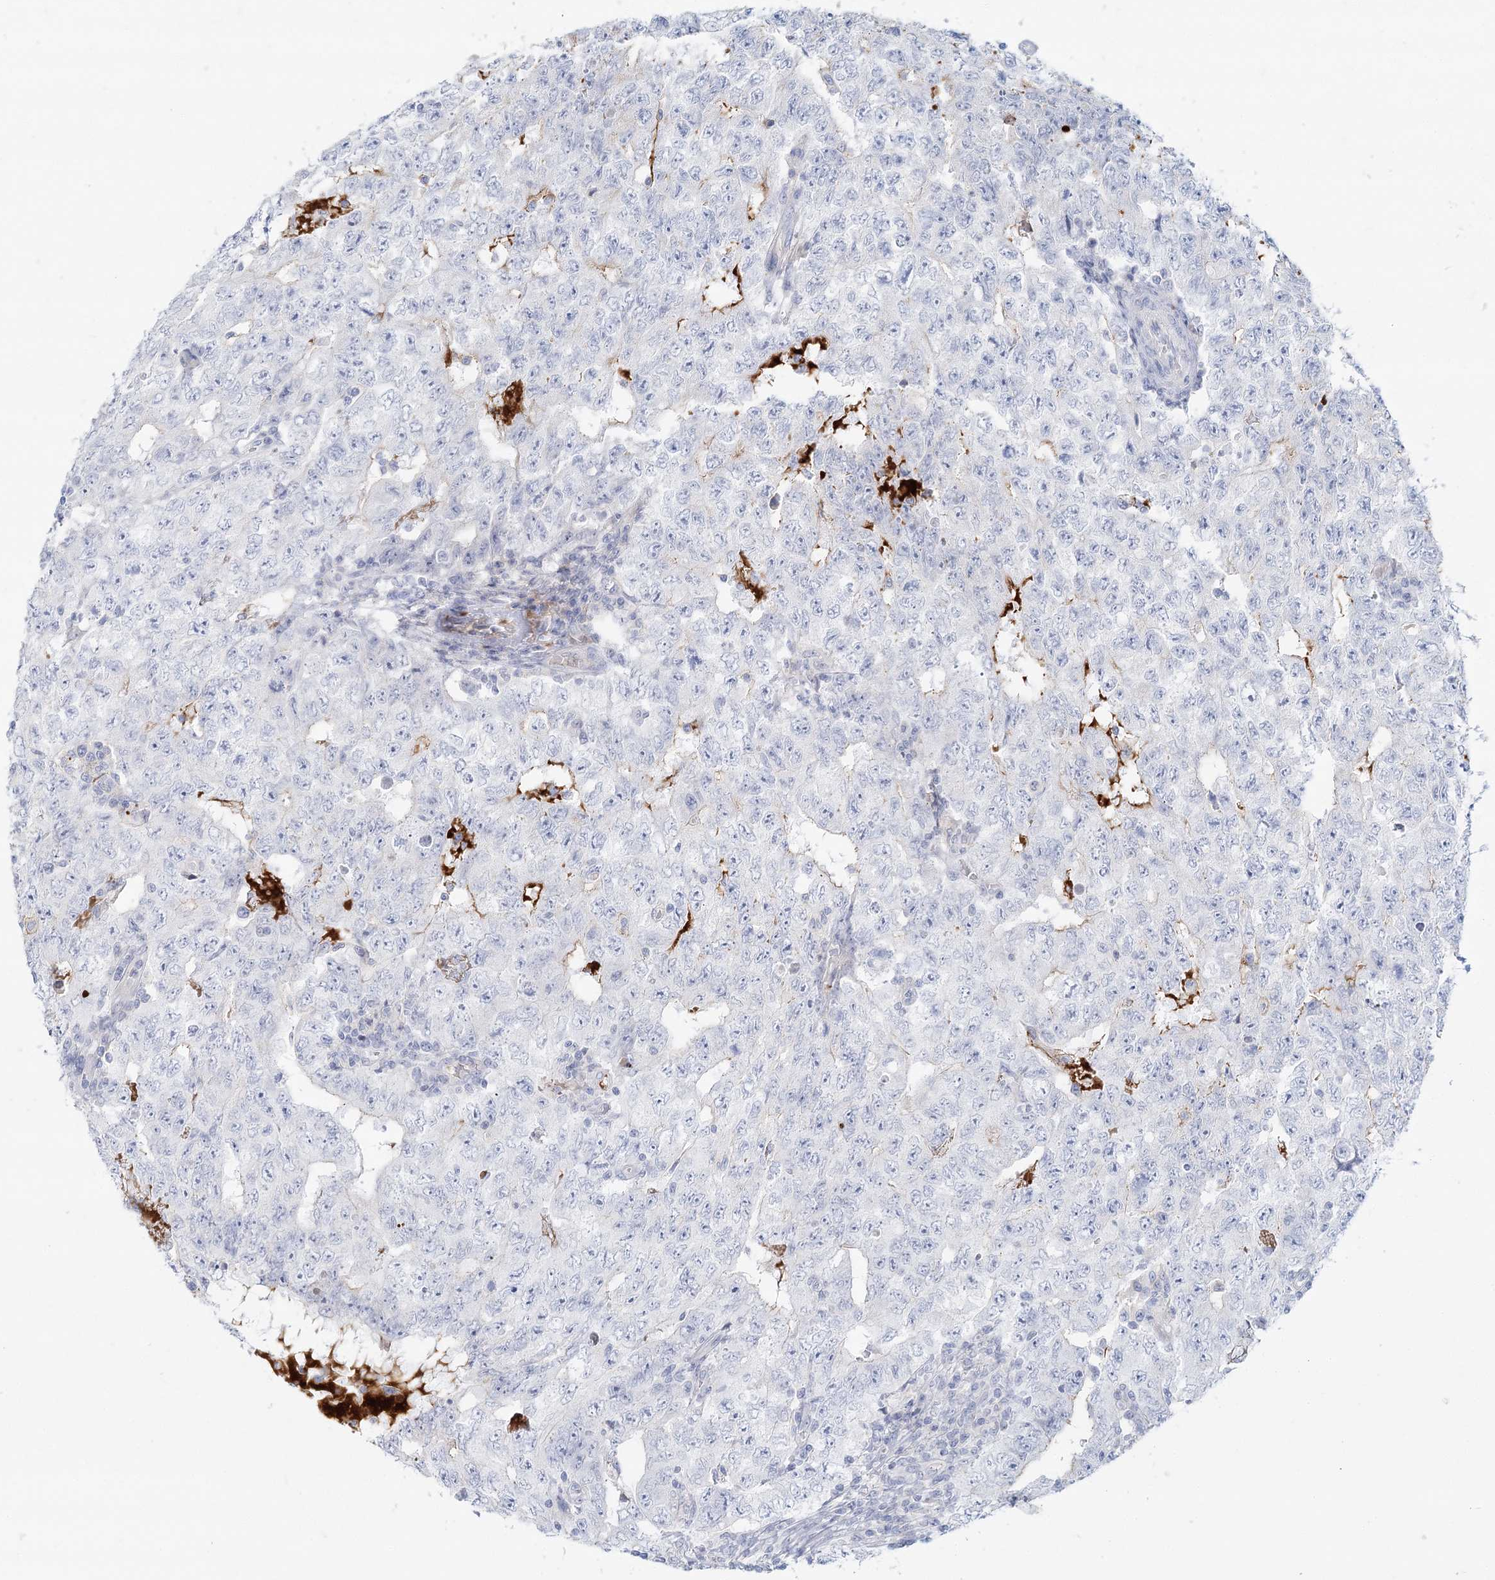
{"staining": {"intensity": "negative", "quantity": "none", "location": "none"}, "tissue": "testis cancer", "cell_type": "Tumor cells", "image_type": "cancer", "snomed": [{"axis": "morphology", "description": "Carcinoma, Embryonal, NOS"}, {"axis": "topography", "description": "Testis"}], "caption": "An image of testis embryonal carcinoma stained for a protein exhibits no brown staining in tumor cells.", "gene": "DMGDH", "patient": {"sex": "male", "age": 26}}